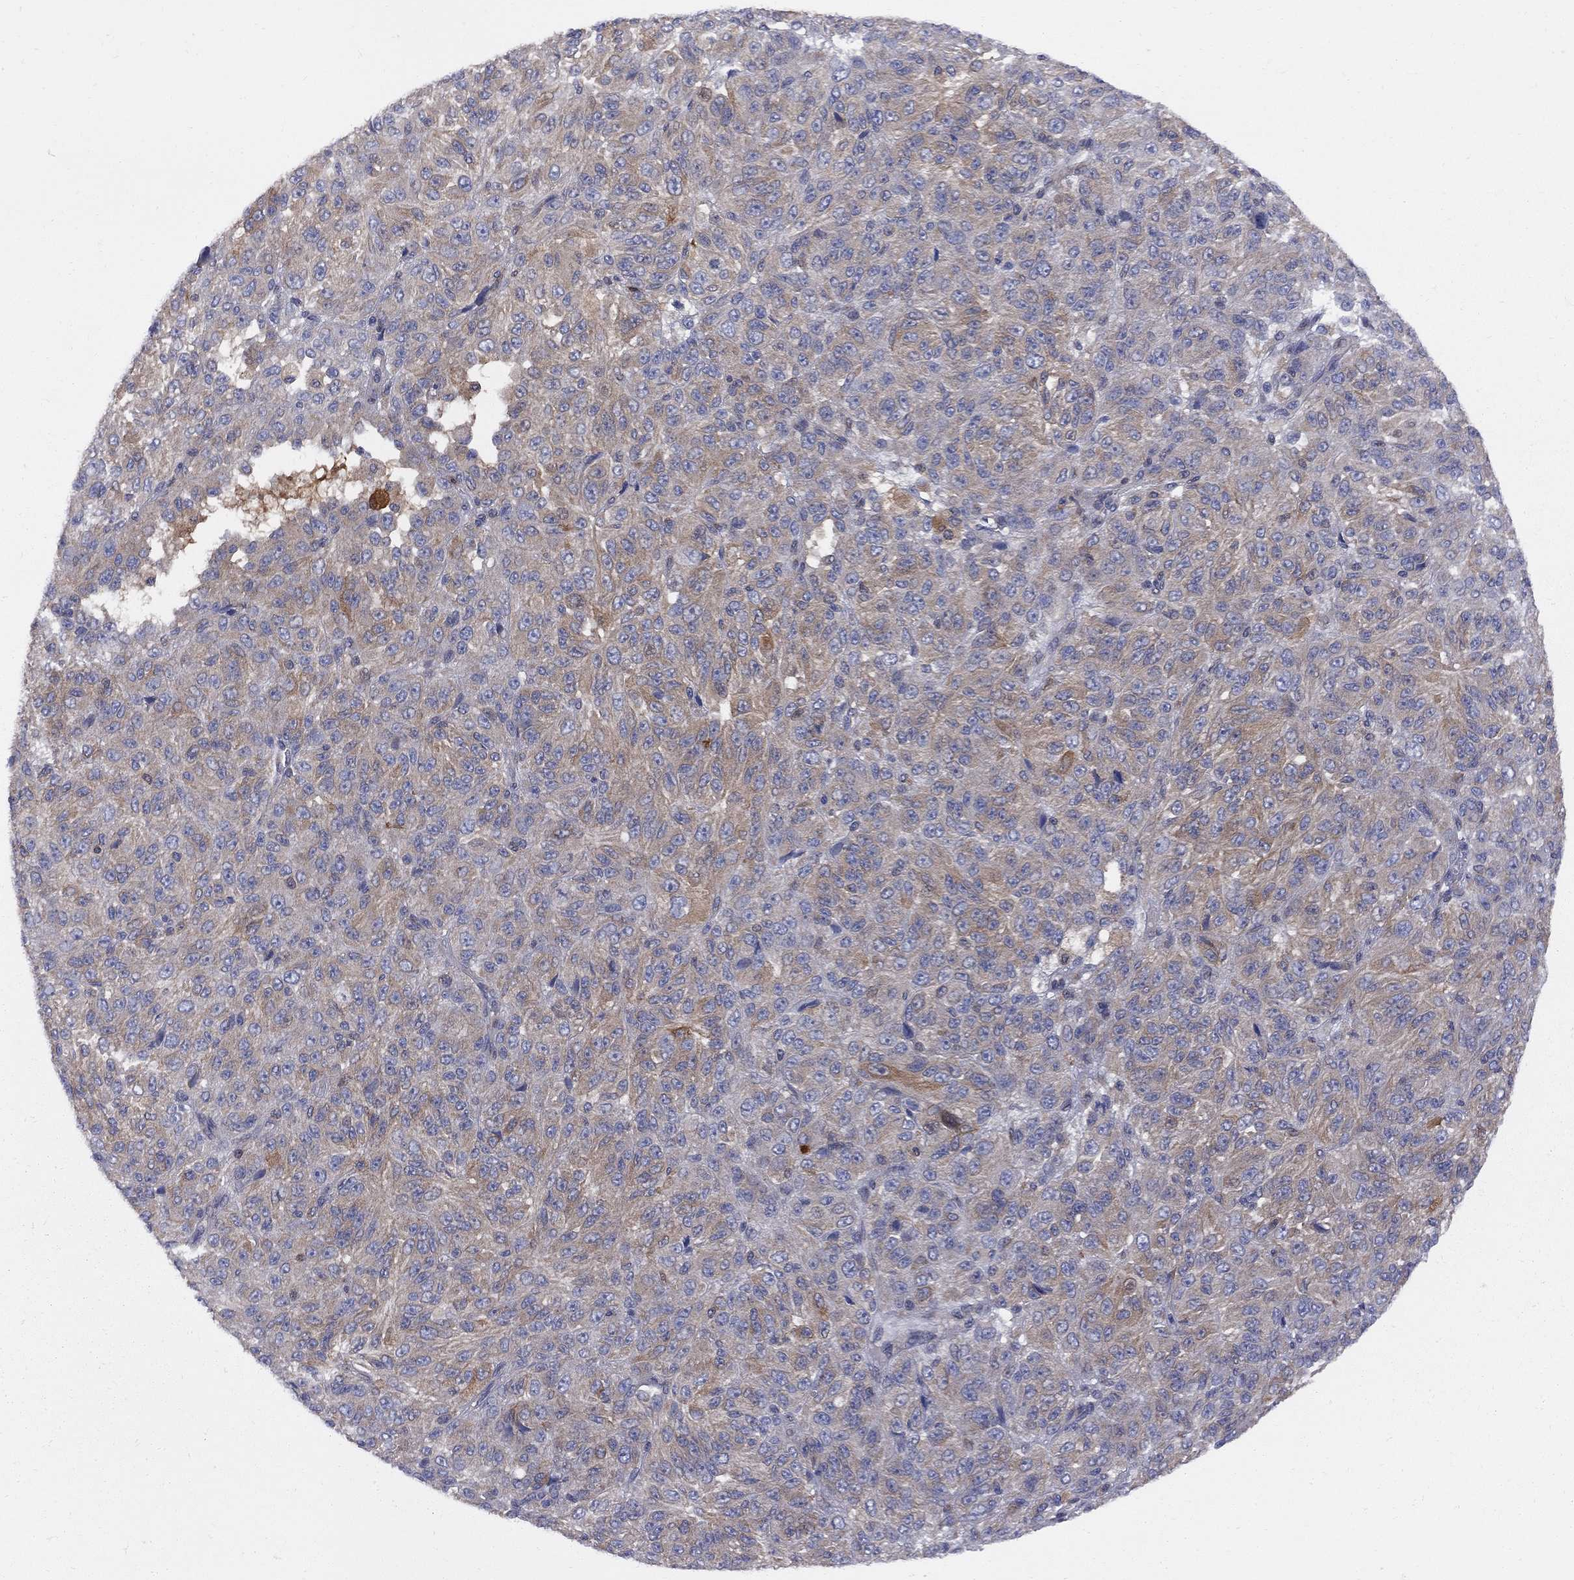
{"staining": {"intensity": "moderate", "quantity": ">75%", "location": "cytoplasmic/membranous"}, "tissue": "melanoma", "cell_type": "Tumor cells", "image_type": "cancer", "snomed": [{"axis": "morphology", "description": "Malignant melanoma, Metastatic site"}, {"axis": "topography", "description": "Brain"}], "caption": "Human melanoma stained for a protein (brown) exhibits moderate cytoplasmic/membranous positive staining in approximately >75% of tumor cells.", "gene": "MTHFR", "patient": {"sex": "female", "age": 56}}